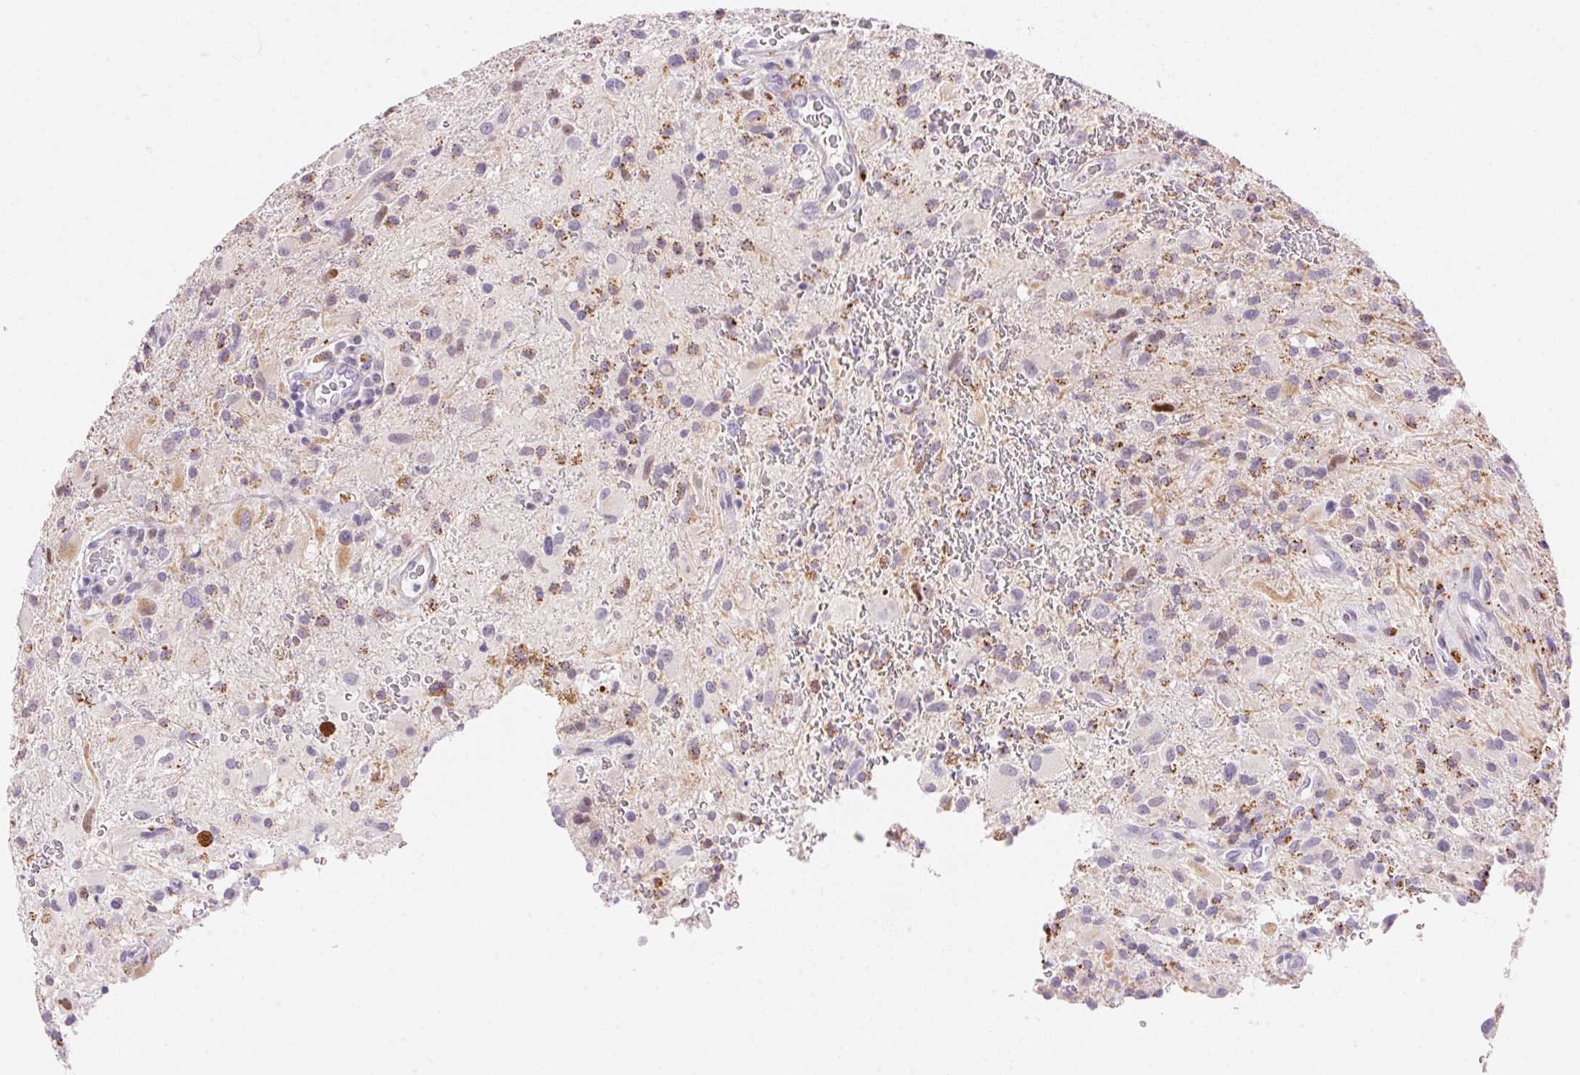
{"staining": {"intensity": "moderate", "quantity": "<25%", "location": "cytoplasmic/membranous"}, "tissue": "glioma", "cell_type": "Tumor cells", "image_type": "cancer", "snomed": [{"axis": "morphology", "description": "Glioma, malignant, High grade"}, {"axis": "topography", "description": "Brain"}], "caption": "There is low levels of moderate cytoplasmic/membranous positivity in tumor cells of malignant glioma (high-grade), as demonstrated by immunohistochemical staining (brown color).", "gene": "TEKT1", "patient": {"sex": "male", "age": 53}}